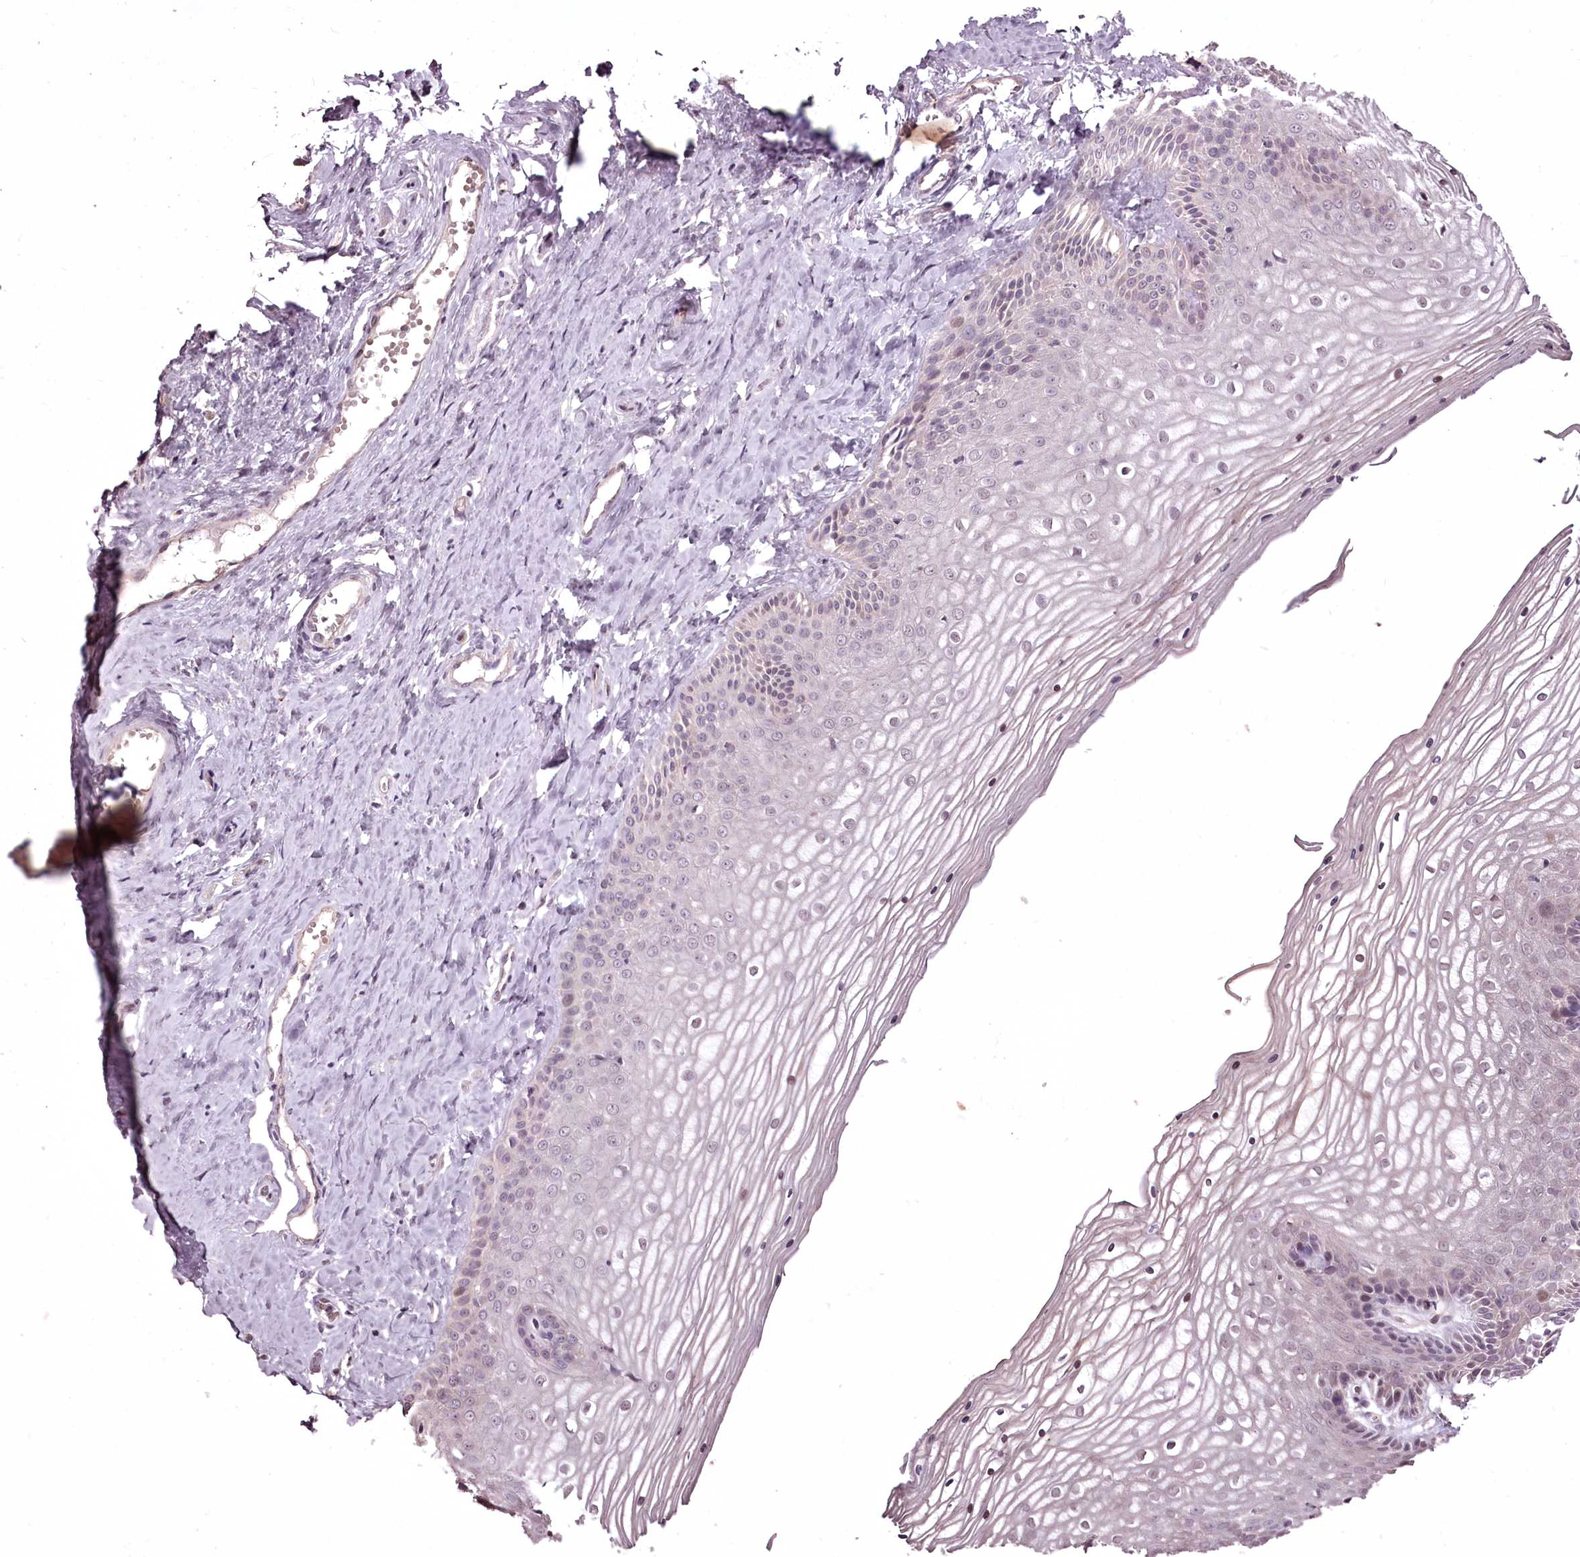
{"staining": {"intensity": "negative", "quantity": "none", "location": "none"}, "tissue": "vagina", "cell_type": "Squamous epithelial cells", "image_type": "normal", "snomed": [{"axis": "morphology", "description": "Normal tissue, NOS"}, {"axis": "topography", "description": "Vagina"}, {"axis": "topography", "description": "Cervix"}], "caption": "The immunohistochemistry histopathology image has no significant positivity in squamous epithelial cells of vagina. (Stains: DAB (3,3'-diaminobenzidine) IHC with hematoxylin counter stain, Microscopy: brightfield microscopy at high magnification).", "gene": "ADRA1D", "patient": {"sex": "female", "age": 40}}